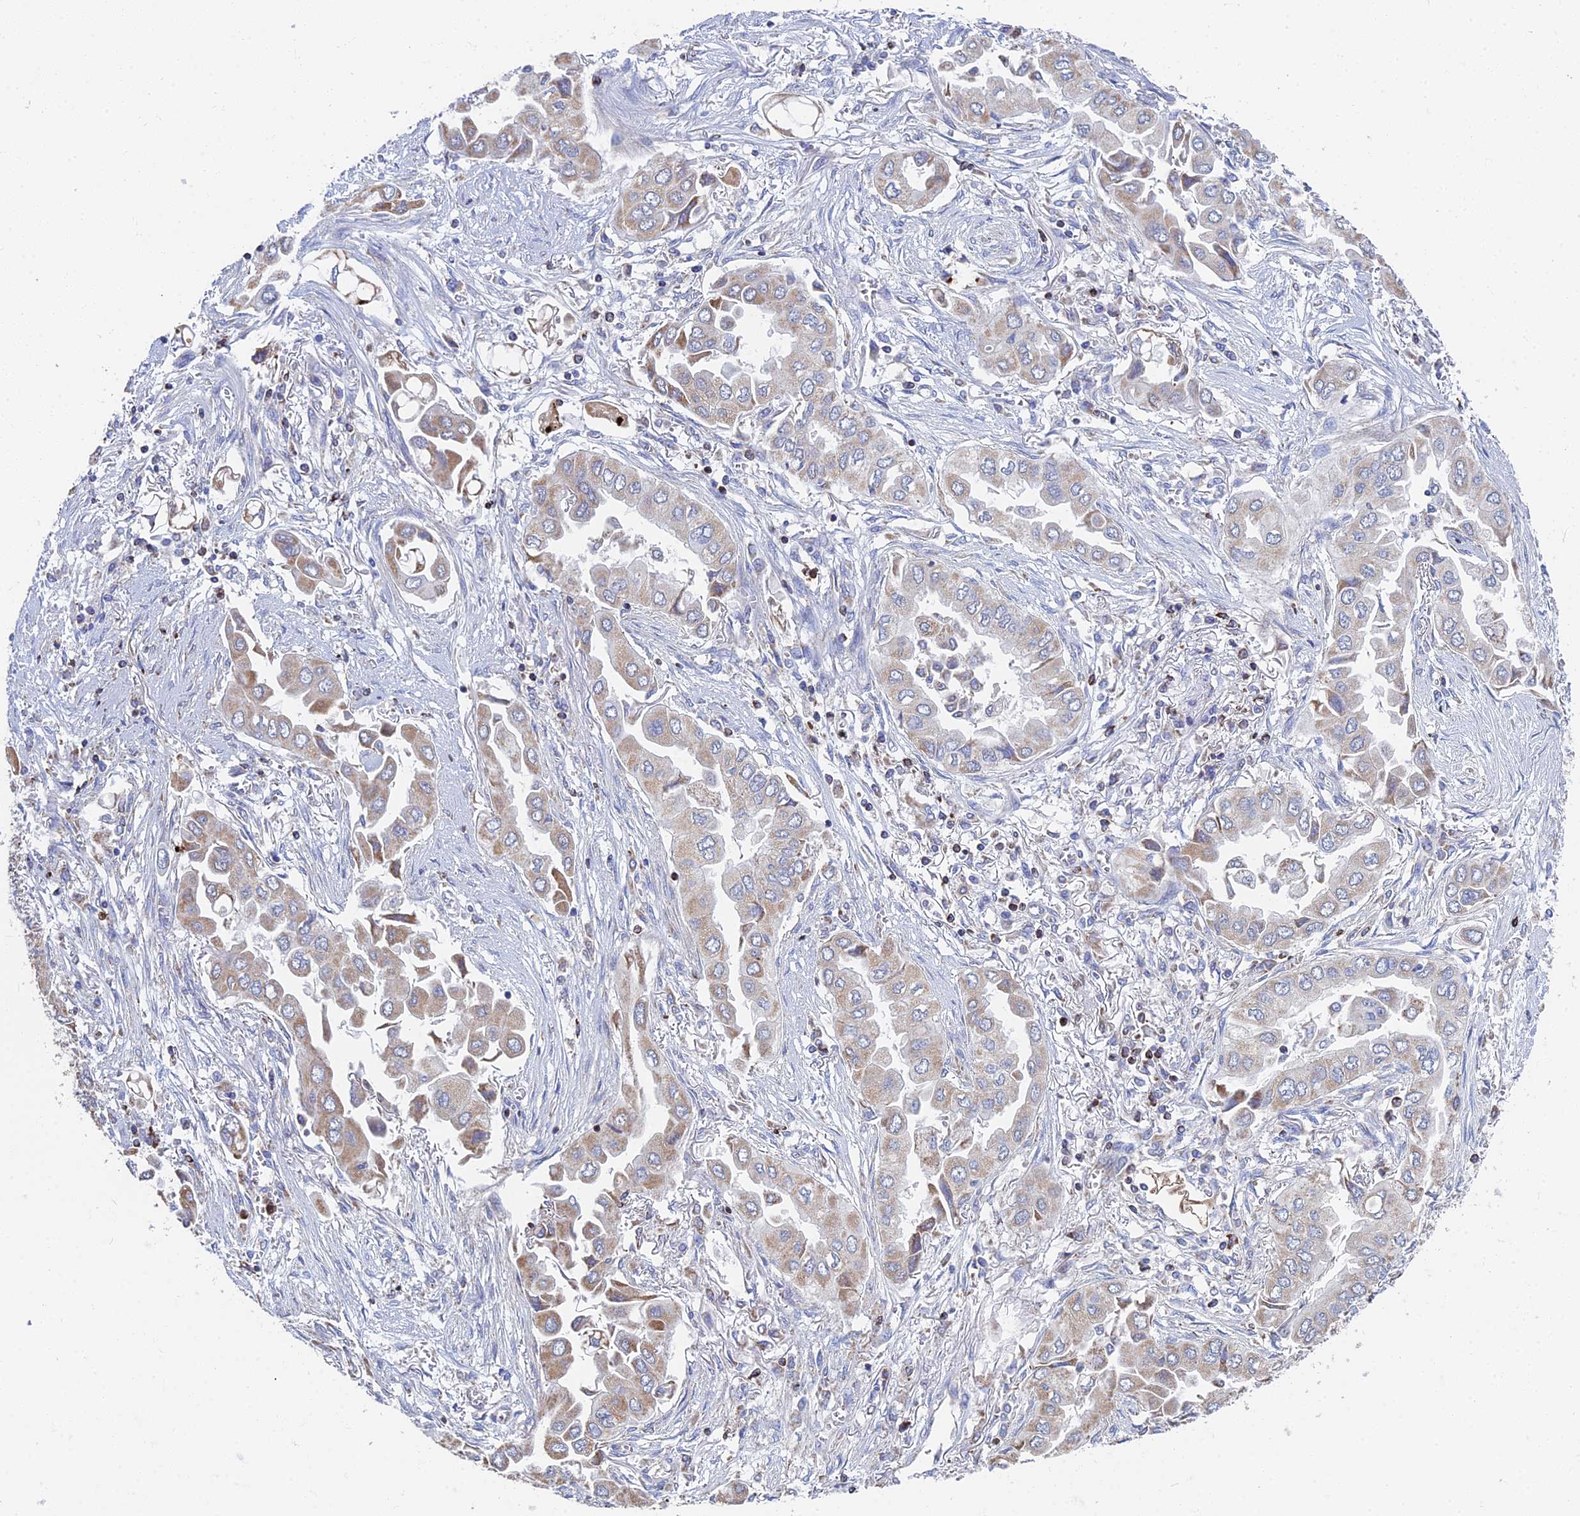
{"staining": {"intensity": "moderate", "quantity": "<25%", "location": "cytoplasmic/membranous"}, "tissue": "lung cancer", "cell_type": "Tumor cells", "image_type": "cancer", "snomed": [{"axis": "morphology", "description": "Adenocarcinoma, NOS"}, {"axis": "topography", "description": "Lung"}], "caption": "Lung cancer (adenocarcinoma) tissue displays moderate cytoplasmic/membranous positivity in about <25% of tumor cells (Brightfield microscopy of DAB IHC at high magnification).", "gene": "SPOCK2", "patient": {"sex": "female", "age": 76}}